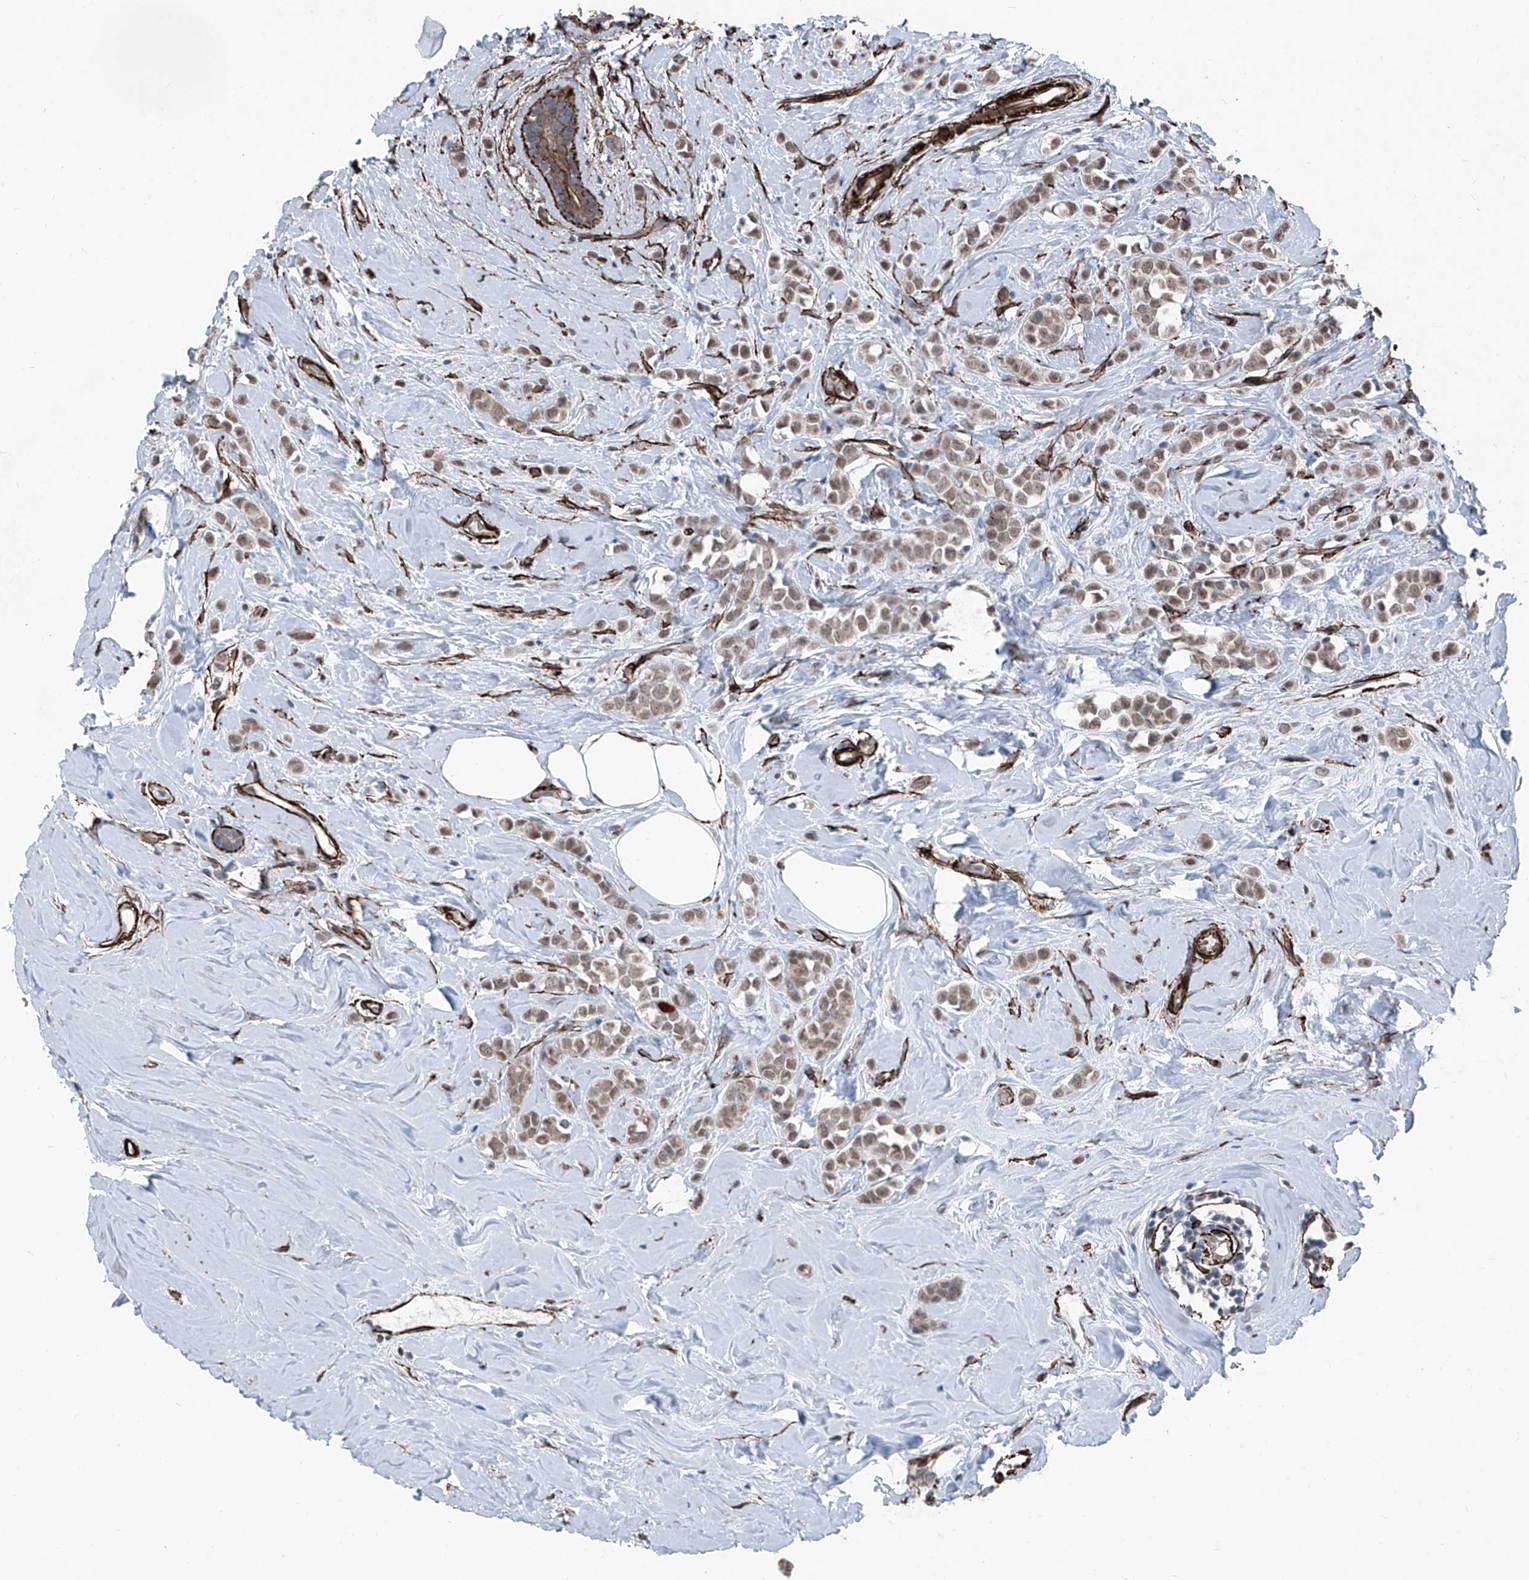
{"staining": {"intensity": "weak", "quantity": ">75%", "location": "cytoplasmic/membranous,nuclear"}, "tissue": "breast cancer", "cell_type": "Tumor cells", "image_type": "cancer", "snomed": [{"axis": "morphology", "description": "Lobular carcinoma"}, {"axis": "topography", "description": "Breast"}], "caption": "An image of breast cancer (lobular carcinoma) stained for a protein demonstrates weak cytoplasmic/membranous and nuclear brown staining in tumor cells.", "gene": "COA7", "patient": {"sex": "female", "age": 47}}